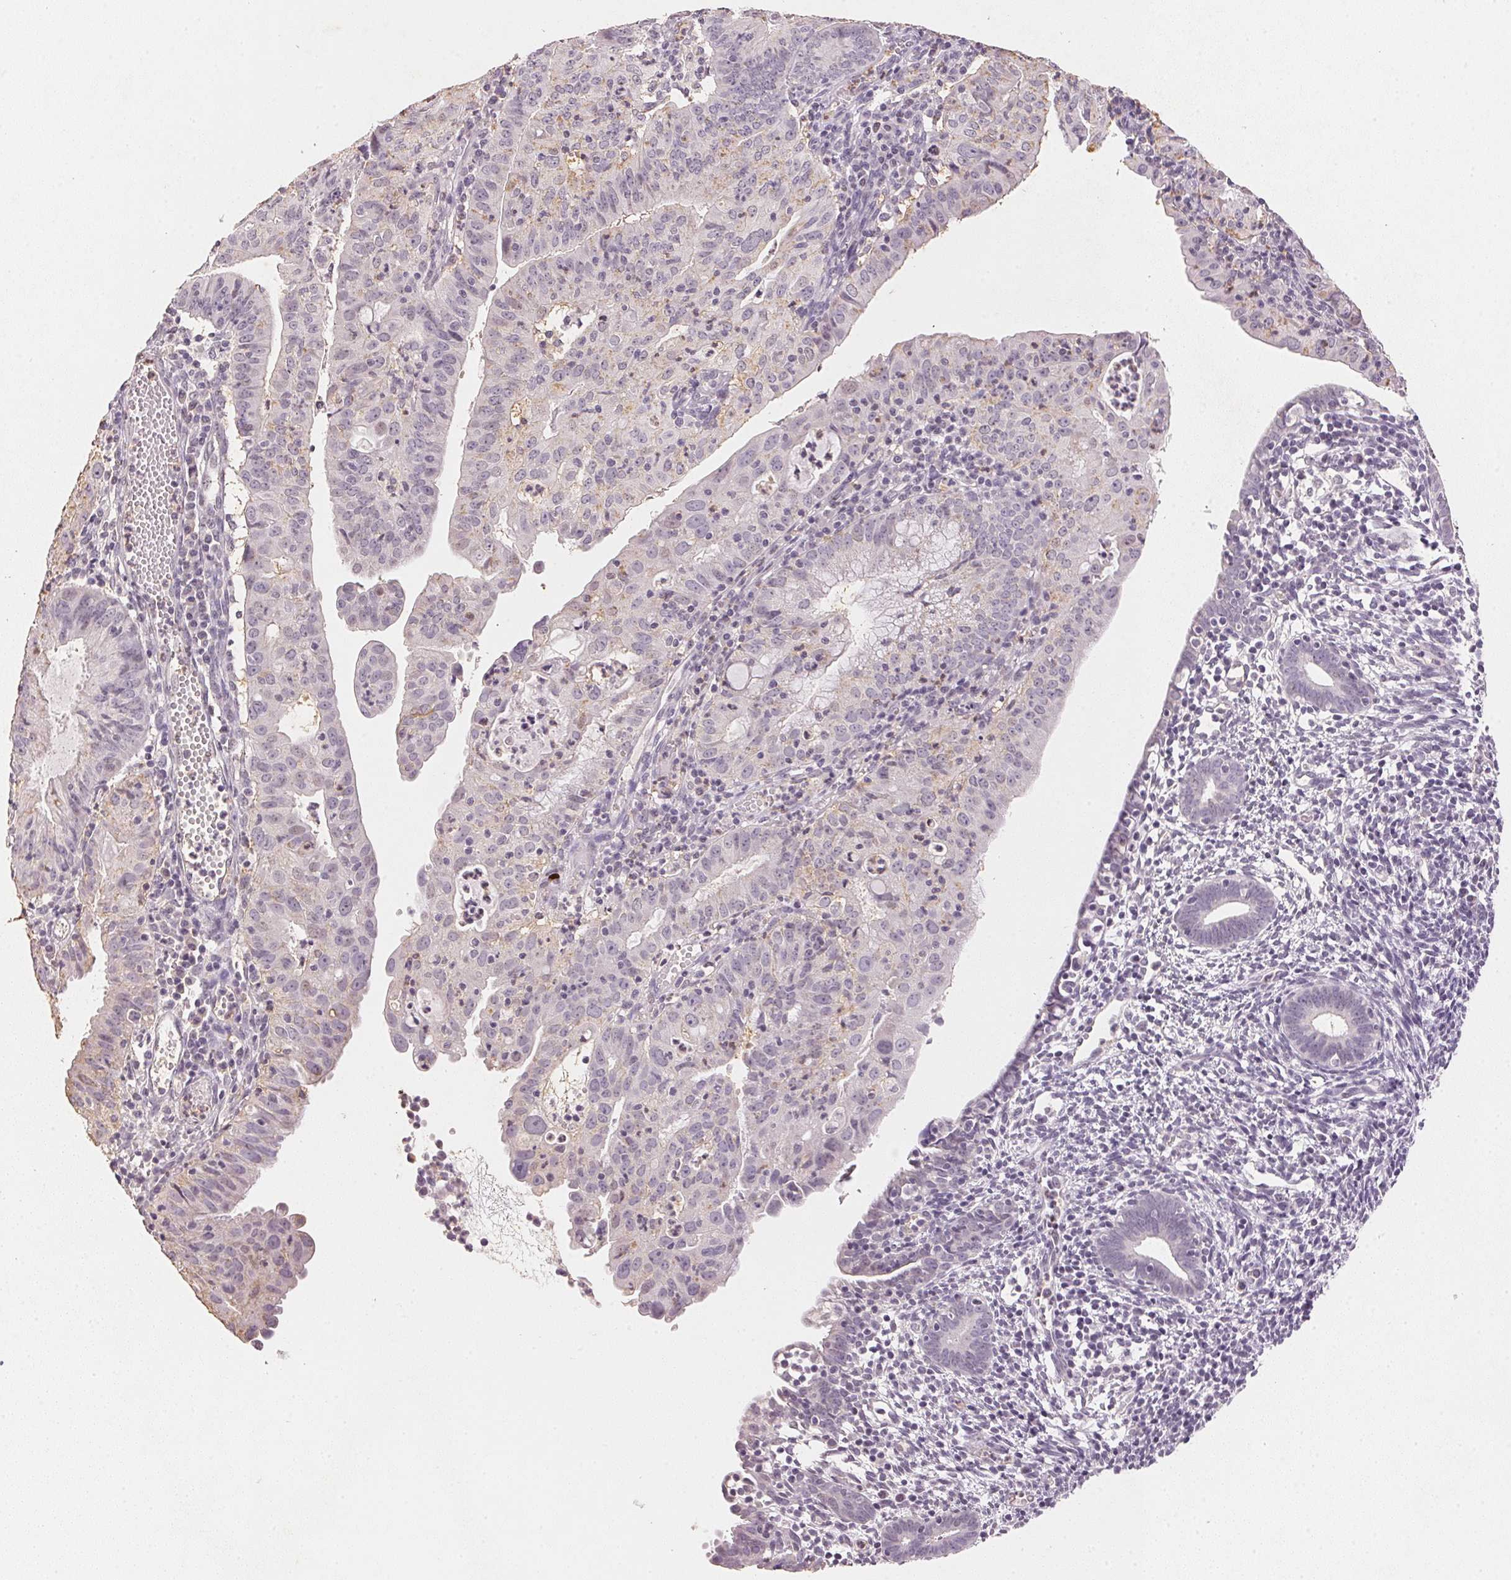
{"staining": {"intensity": "weak", "quantity": "<25%", "location": "cytoplasmic/membranous"}, "tissue": "endometrial cancer", "cell_type": "Tumor cells", "image_type": "cancer", "snomed": [{"axis": "morphology", "description": "Adenocarcinoma, NOS"}, {"axis": "topography", "description": "Endometrium"}], "caption": "The micrograph displays no staining of tumor cells in adenocarcinoma (endometrial).", "gene": "SMTN", "patient": {"sex": "female", "age": 60}}